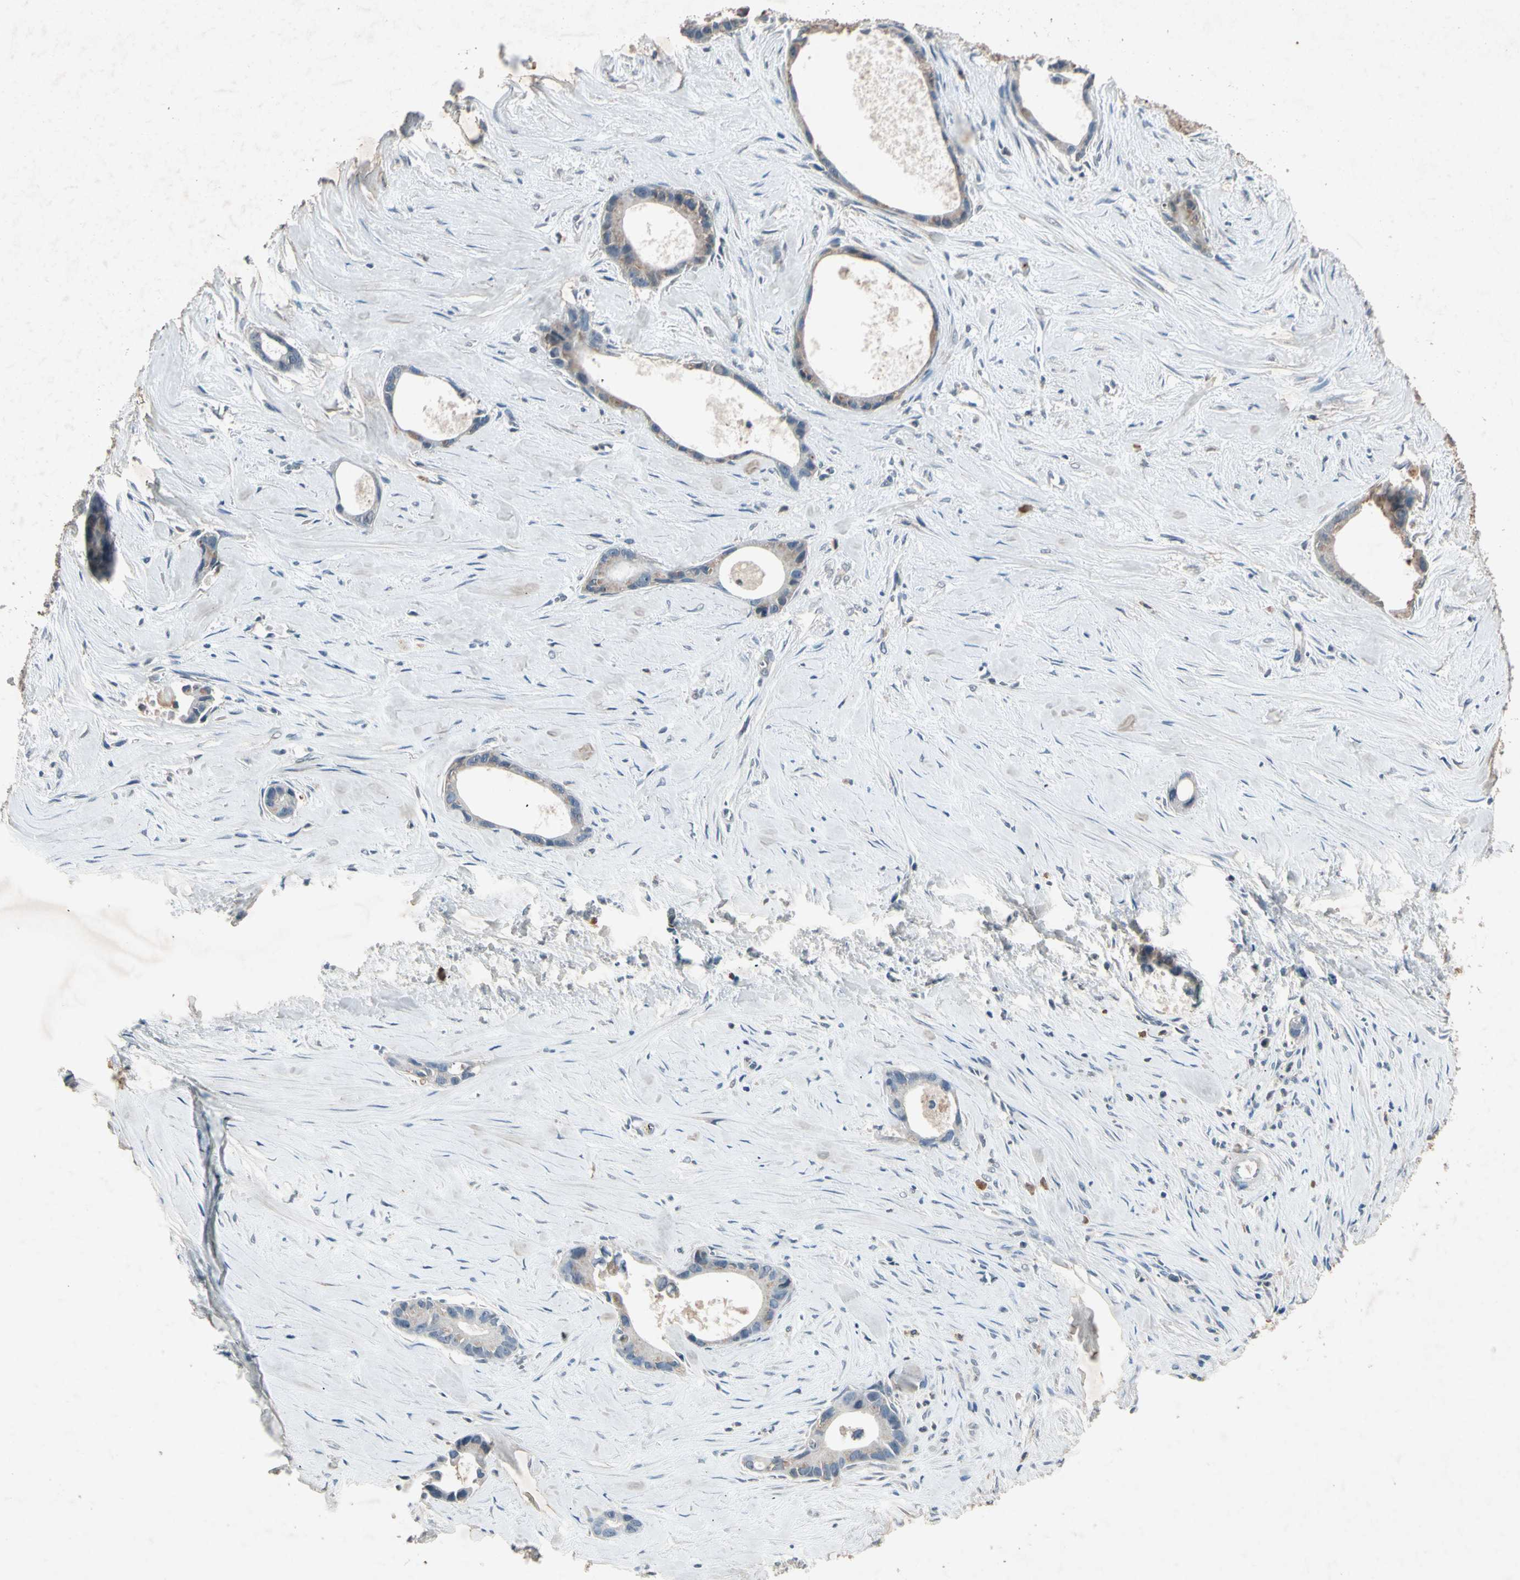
{"staining": {"intensity": "weak", "quantity": "25%-75%", "location": "cytoplasmic/membranous"}, "tissue": "liver cancer", "cell_type": "Tumor cells", "image_type": "cancer", "snomed": [{"axis": "morphology", "description": "Cholangiocarcinoma"}, {"axis": "topography", "description": "Liver"}], "caption": "This histopathology image displays immunohistochemistry staining of liver cholangiocarcinoma, with low weak cytoplasmic/membranous staining in approximately 25%-75% of tumor cells.", "gene": "GPLD1", "patient": {"sex": "female", "age": 55}}